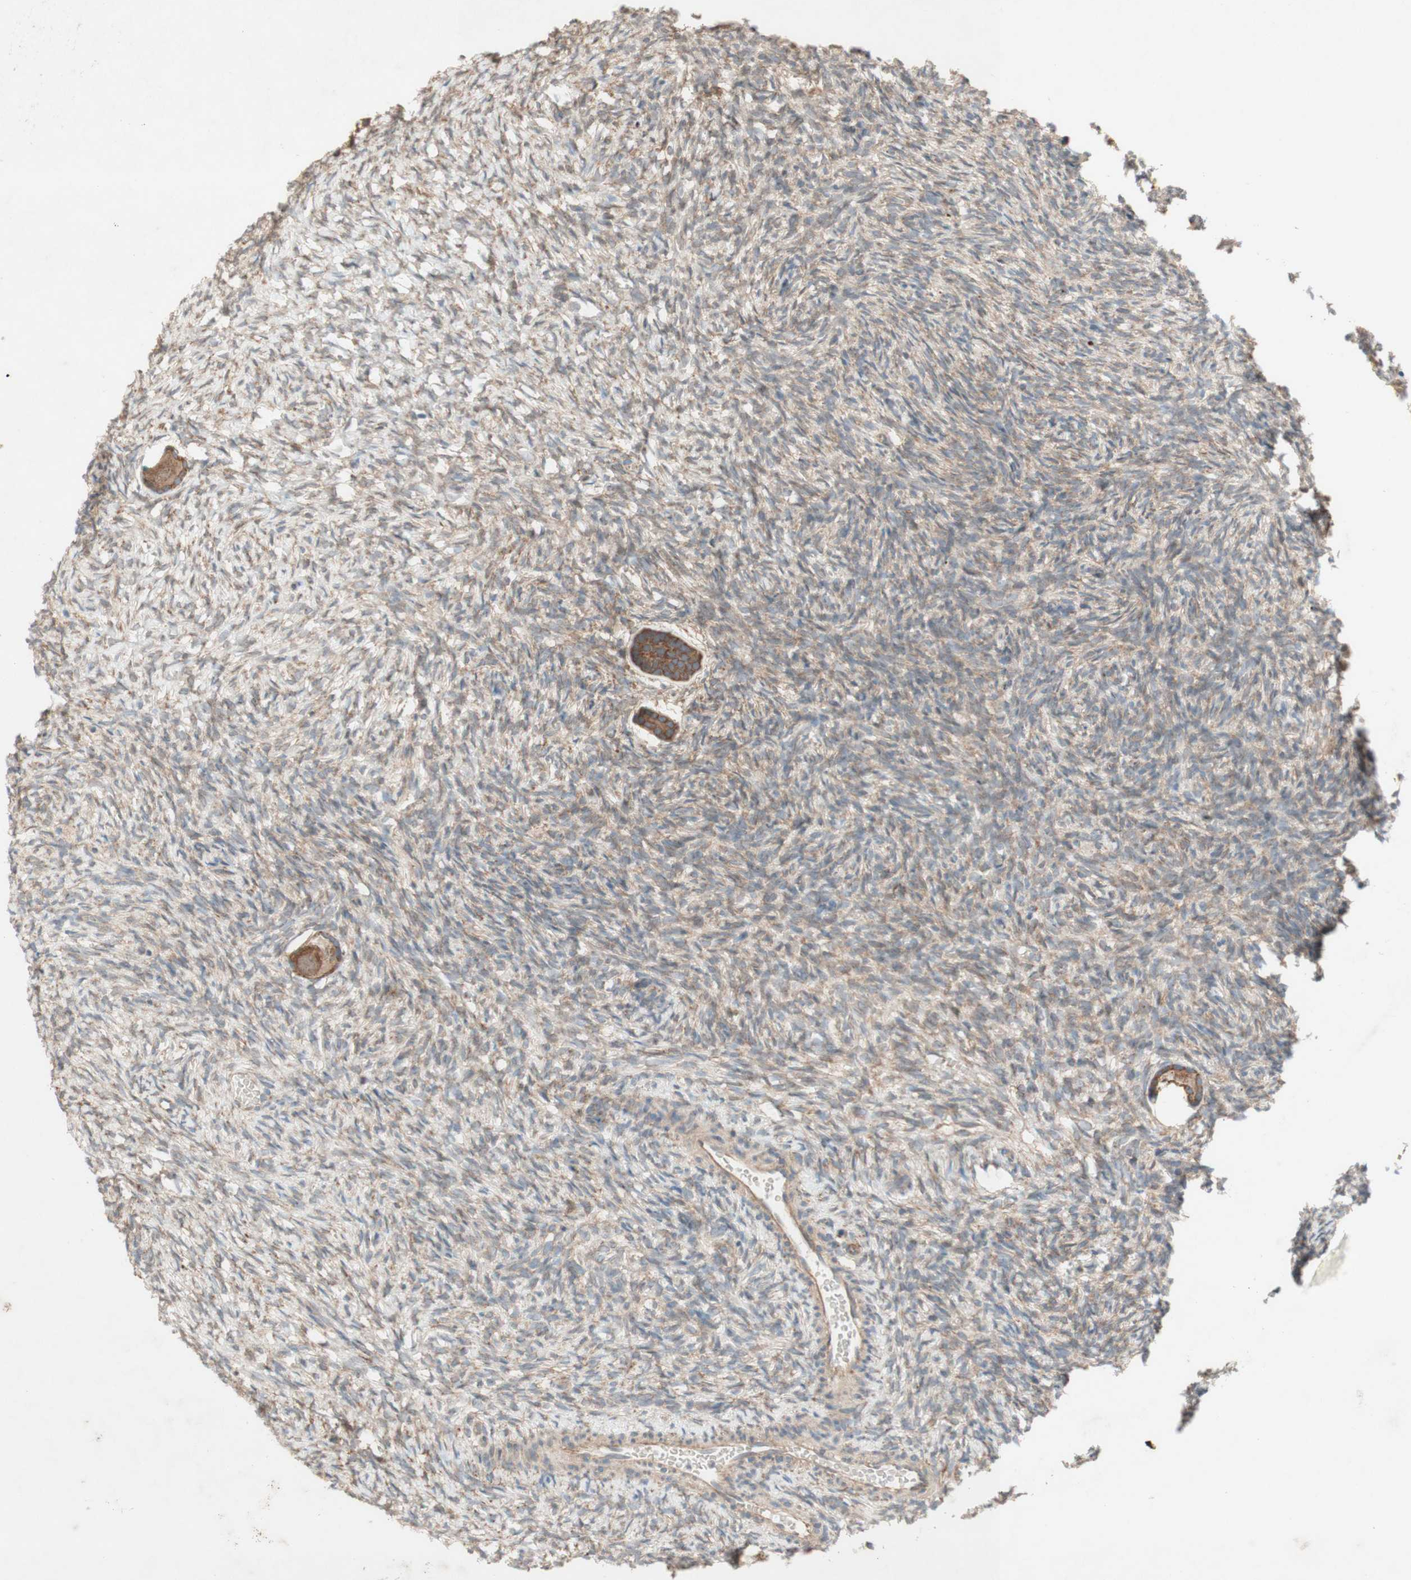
{"staining": {"intensity": "moderate", "quantity": ">75%", "location": "cytoplasmic/membranous"}, "tissue": "ovary", "cell_type": "Follicle cells", "image_type": "normal", "snomed": [{"axis": "morphology", "description": "Normal tissue, NOS"}, {"axis": "topography", "description": "Ovary"}], "caption": "This micrograph demonstrates IHC staining of normal ovary, with medium moderate cytoplasmic/membranous positivity in about >75% of follicle cells.", "gene": "SOCS2", "patient": {"sex": "female", "age": 35}}